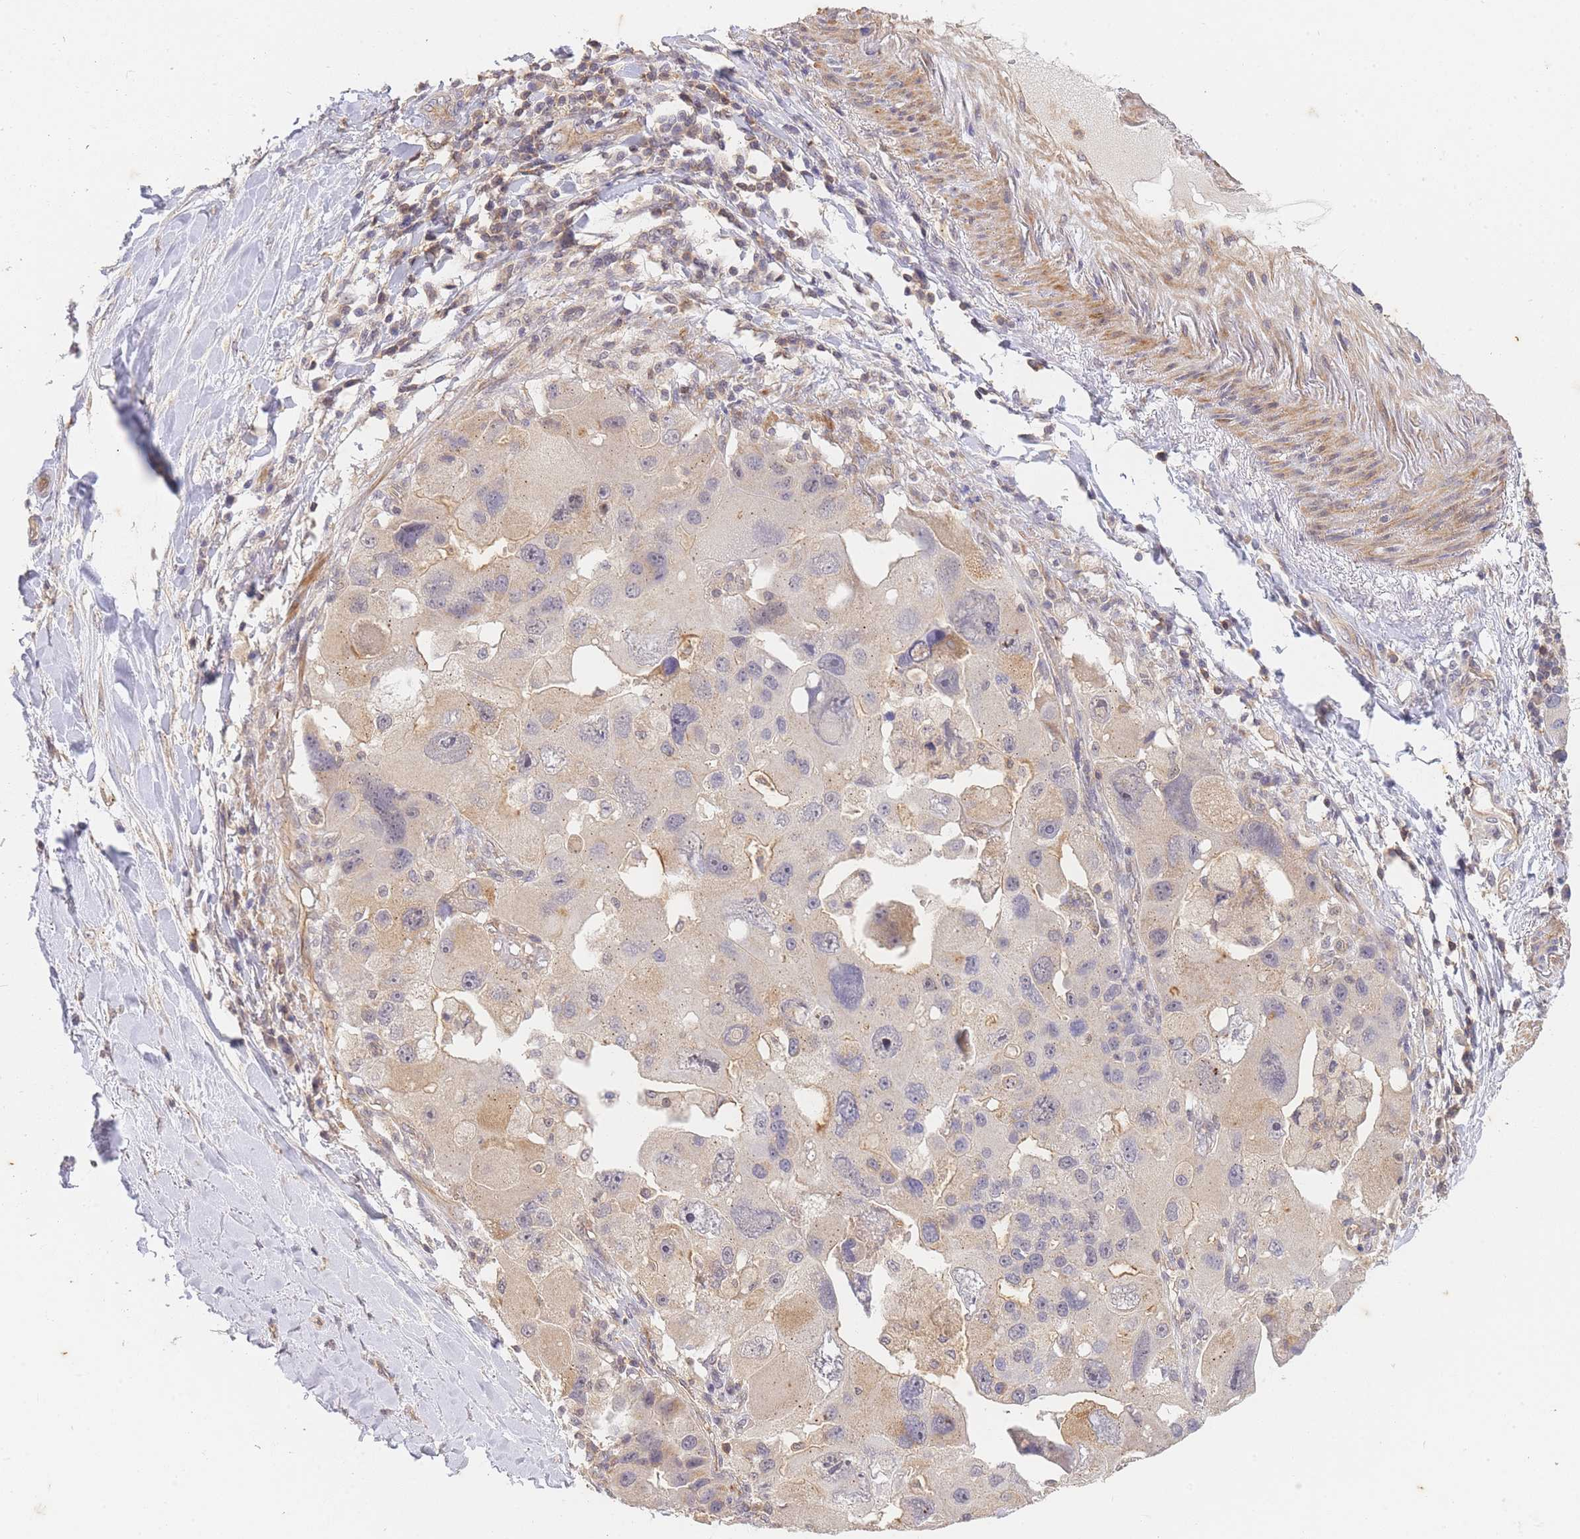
{"staining": {"intensity": "weak", "quantity": "<25%", "location": "cytoplasmic/membranous"}, "tissue": "lung cancer", "cell_type": "Tumor cells", "image_type": "cancer", "snomed": [{"axis": "morphology", "description": "Adenocarcinoma, NOS"}, {"axis": "topography", "description": "Lung"}], "caption": "Tumor cells show no significant positivity in lung cancer.", "gene": "ST8SIA4", "patient": {"sex": "female", "age": 54}}